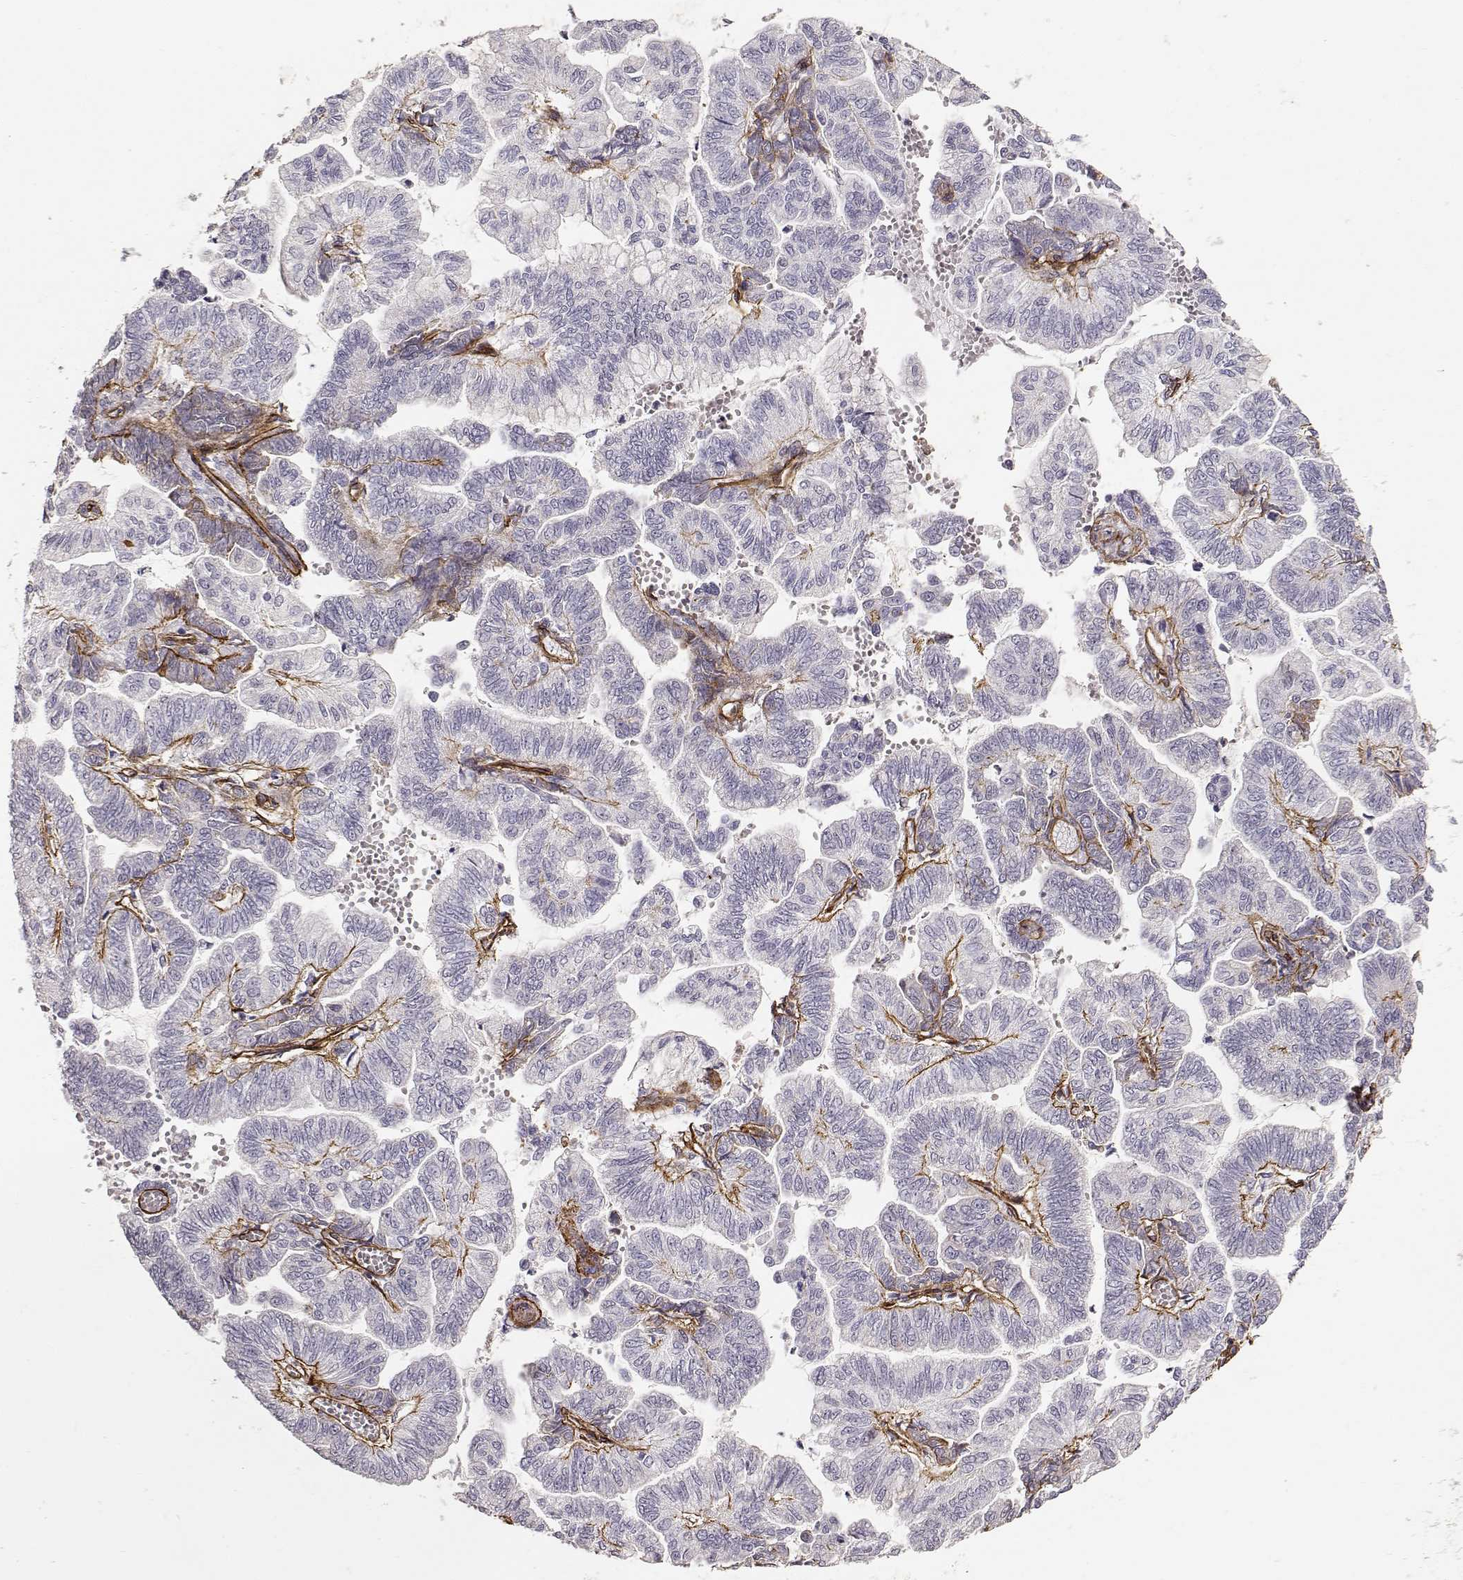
{"staining": {"intensity": "negative", "quantity": "none", "location": "none"}, "tissue": "stomach cancer", "cell_type": "Tumor cells", "image_type": "cancer", "snomed": [{"axis": "morphology", "description": "Adenocarcinoma, NOS"}, {"axis": "topography", "description": "Stomach"}], "caption": "Stomach cancer stained for a protein using immunohistochemistry (IHC) exhibits no staining tumor cells.", "gene": "LAMC1", "patient": {"sex": "male", "age": 83}}